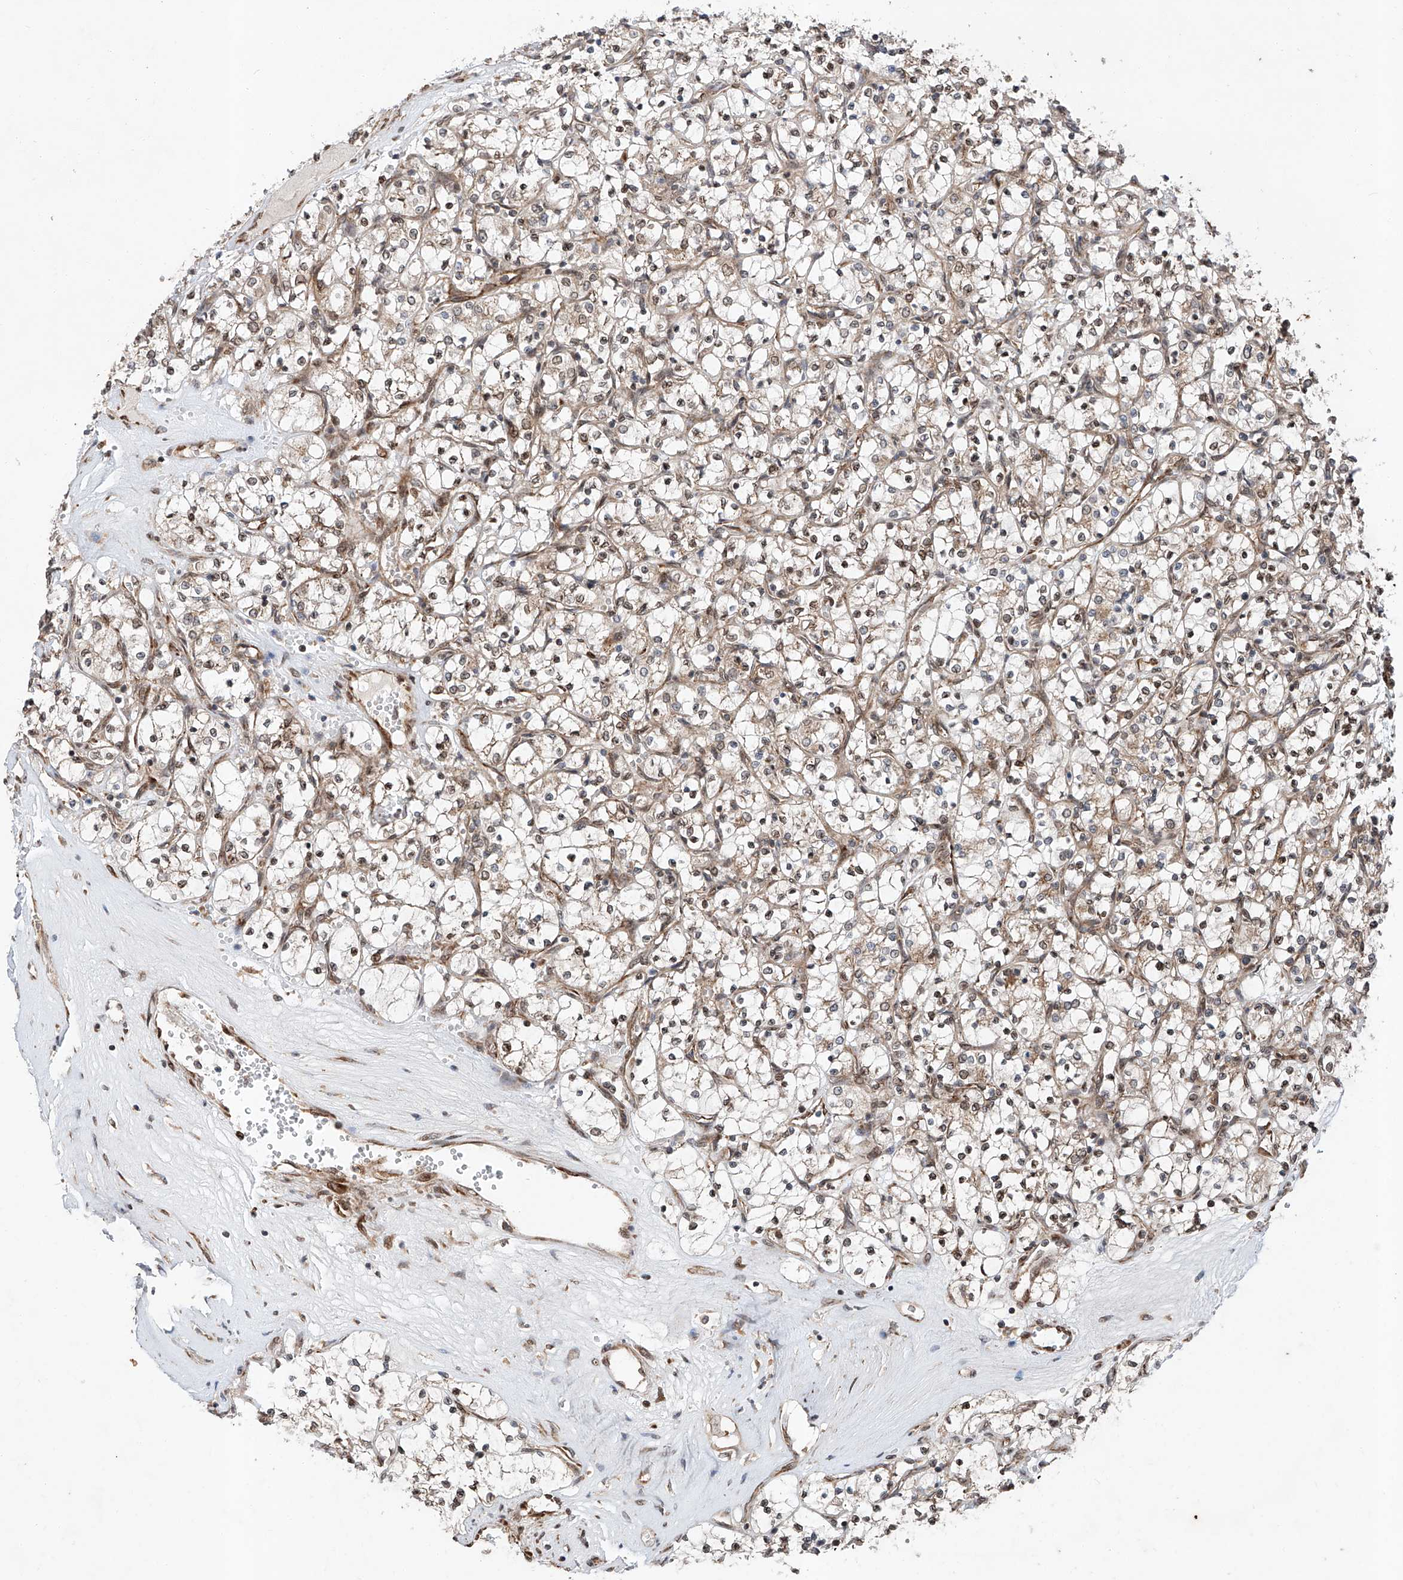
{"staining": {"intensity": "negative", "quantity": "none", "location": "none"}, "tissue": "renal cancer", "cell_type": "Tumor cells", "image_type": "cancer", "snomed": [{"axis": "morphology", "description": "Adenocarcinoma, NOS"}, {"axis": "topography", "description": "Kidney"}], "caption": "IHC of renal adenocarcinoma displays no staining in tumor cells.", "gene": "ZFP28", "patient": {"sex": "female", "age": 69}}